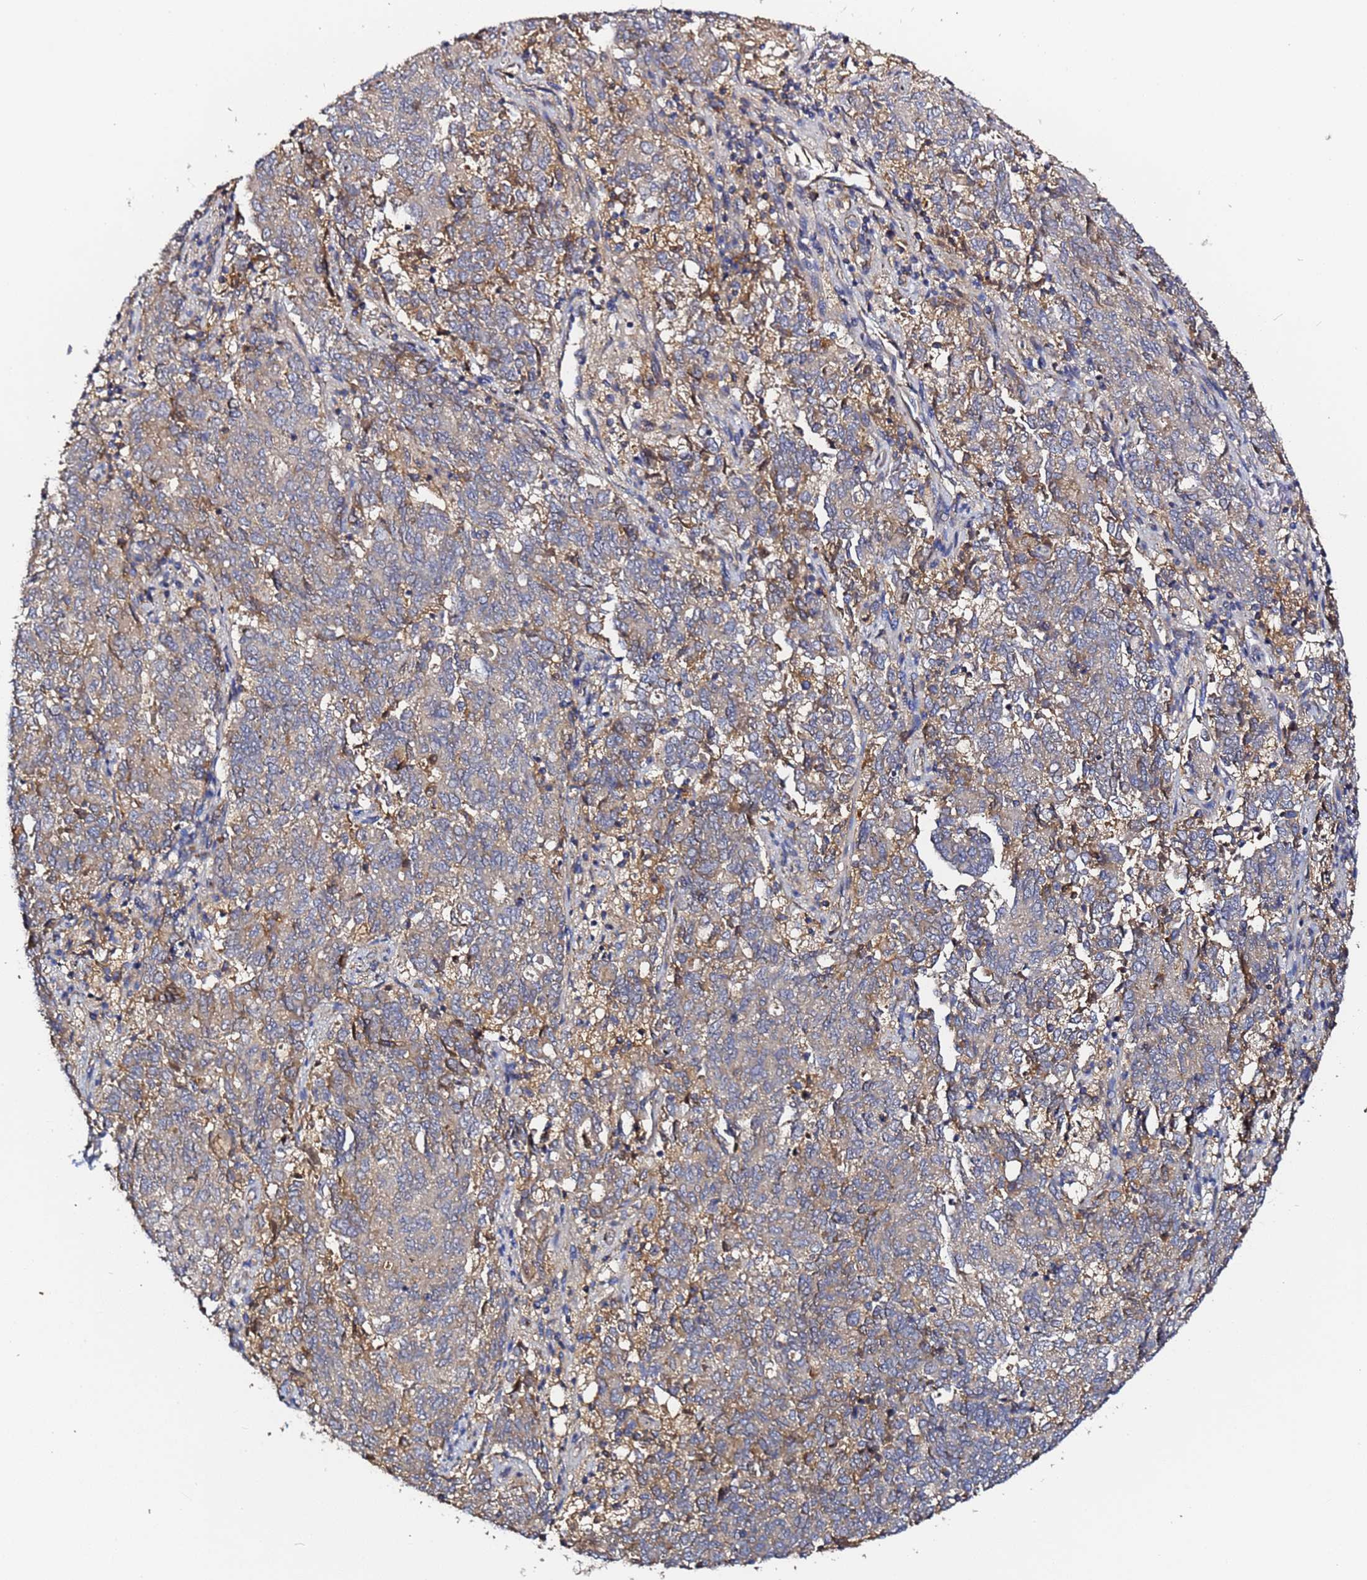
{"staining": {"intensity": "weak", "quantity": "<25%", "location": "cytoplasmic/membranous"}, "tissue": "endometrial cancer", "cell_type": "Tumor cells", "image_type": "cancer", "snomed": [{"axis": "morphology", "description": "Adenocarcinoma, NOS"}, {"axis": "topography", "description": "Endometrium"}], "caption": "DAB immunohistochemical staining of human adenocarcinoma (endometrial) shows no significant positivity in tumor cells. (DAB (3,3'-diaminobenzidine) IHC, high magnification).", "gene": "LRRC69", "patient": {"sex": "female", "age": 80}}